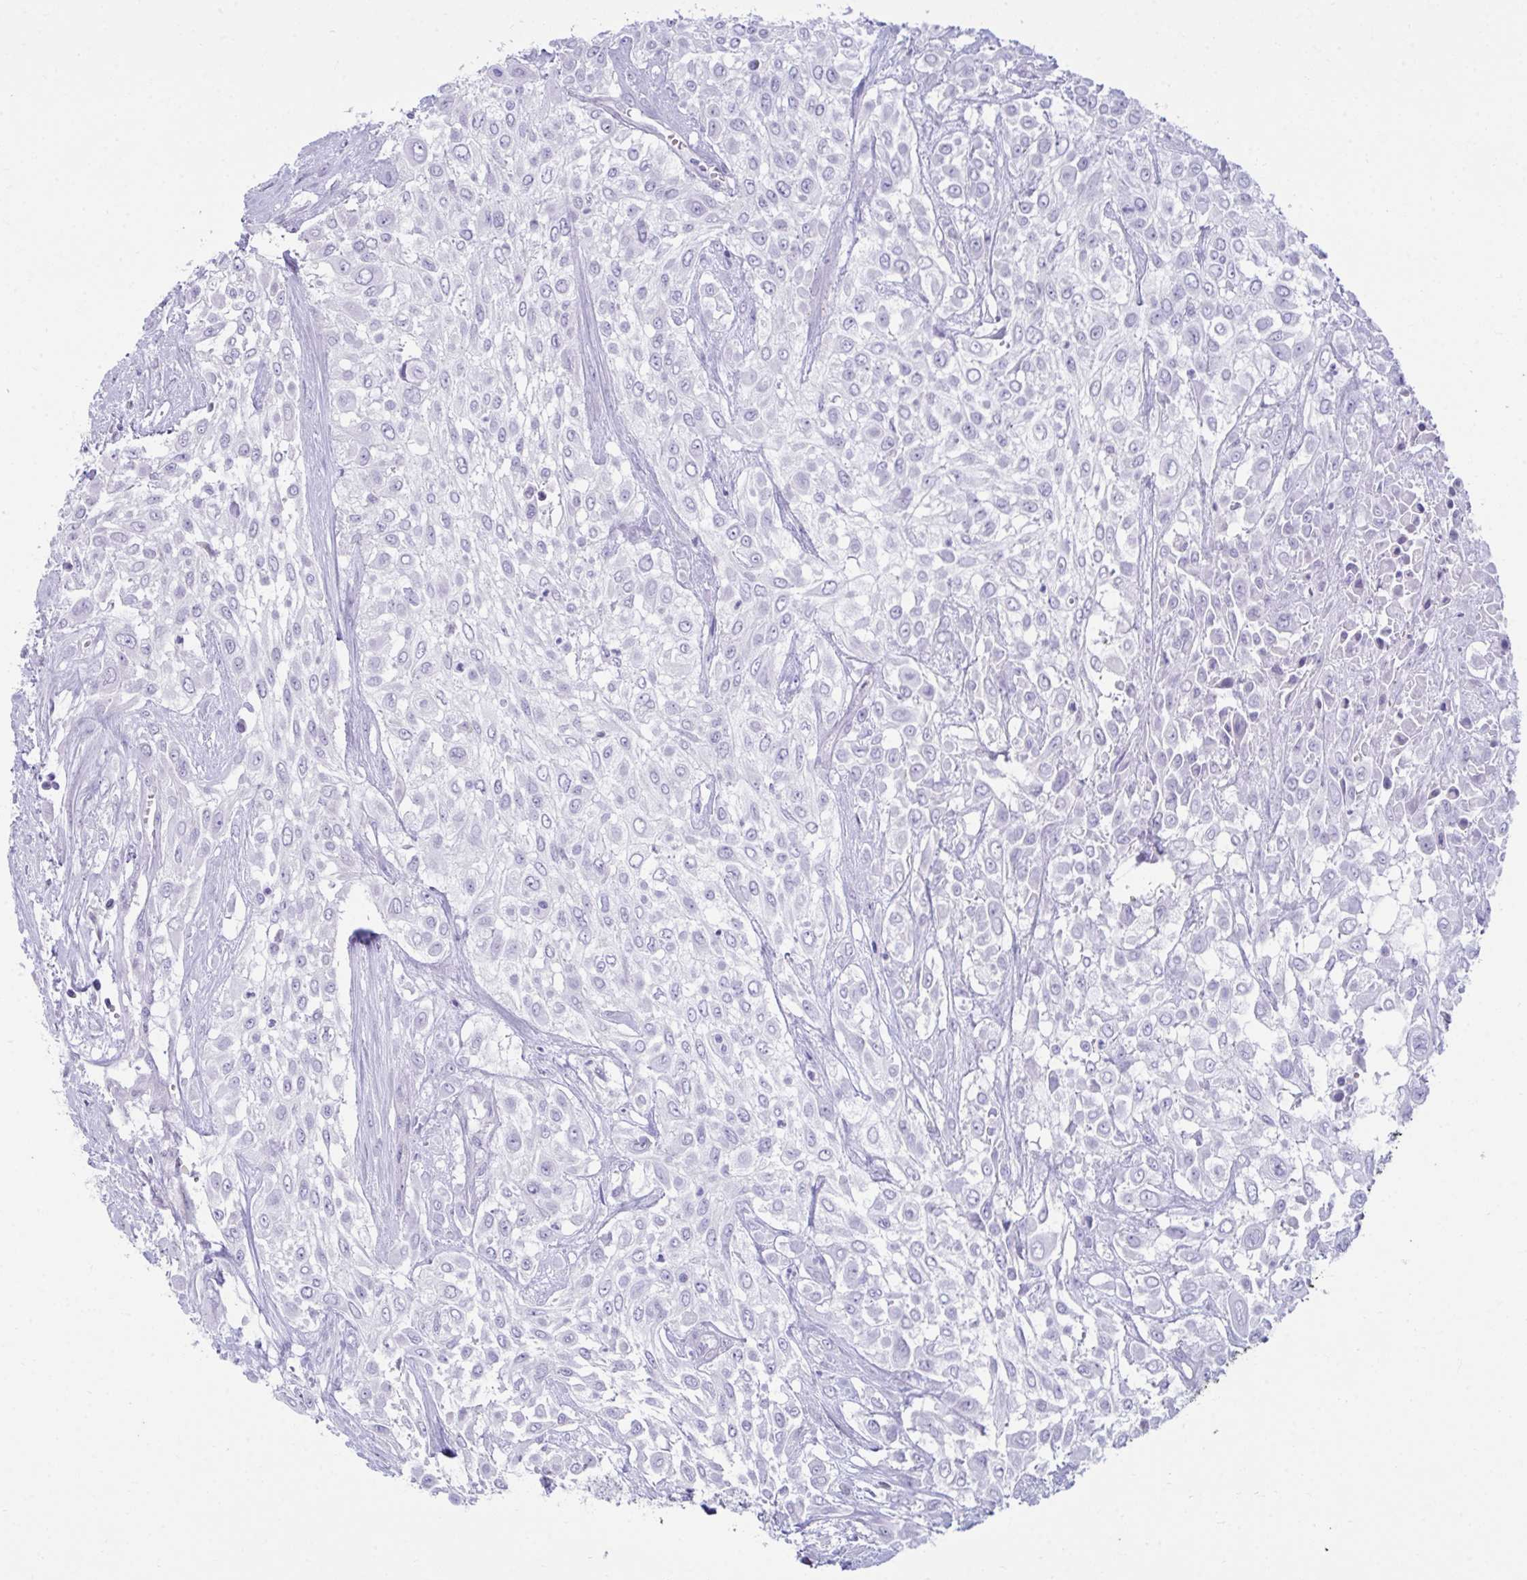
{"staining": {"intensity": "negative", "quantity": "none", "location": "none"}, "tissue": "urothelial cancer", "cell_type": "Tumor cells", "image_type": "cancer", "snomed": [{"axis": "morphology", "description": "Urothelial carcinoma, High grade"}, {"axis": "topography", "description": "Urinary bladder"}], "caption": "Tumor cells show no significant protein staining in urothelial cancer. (Stains: DAB IHC with hematoxylin counter stain, Microscopy: brightfield microscopy at high magnification).", "gene": "UBL3", "patient": {"sex": "male", "age": 57}}